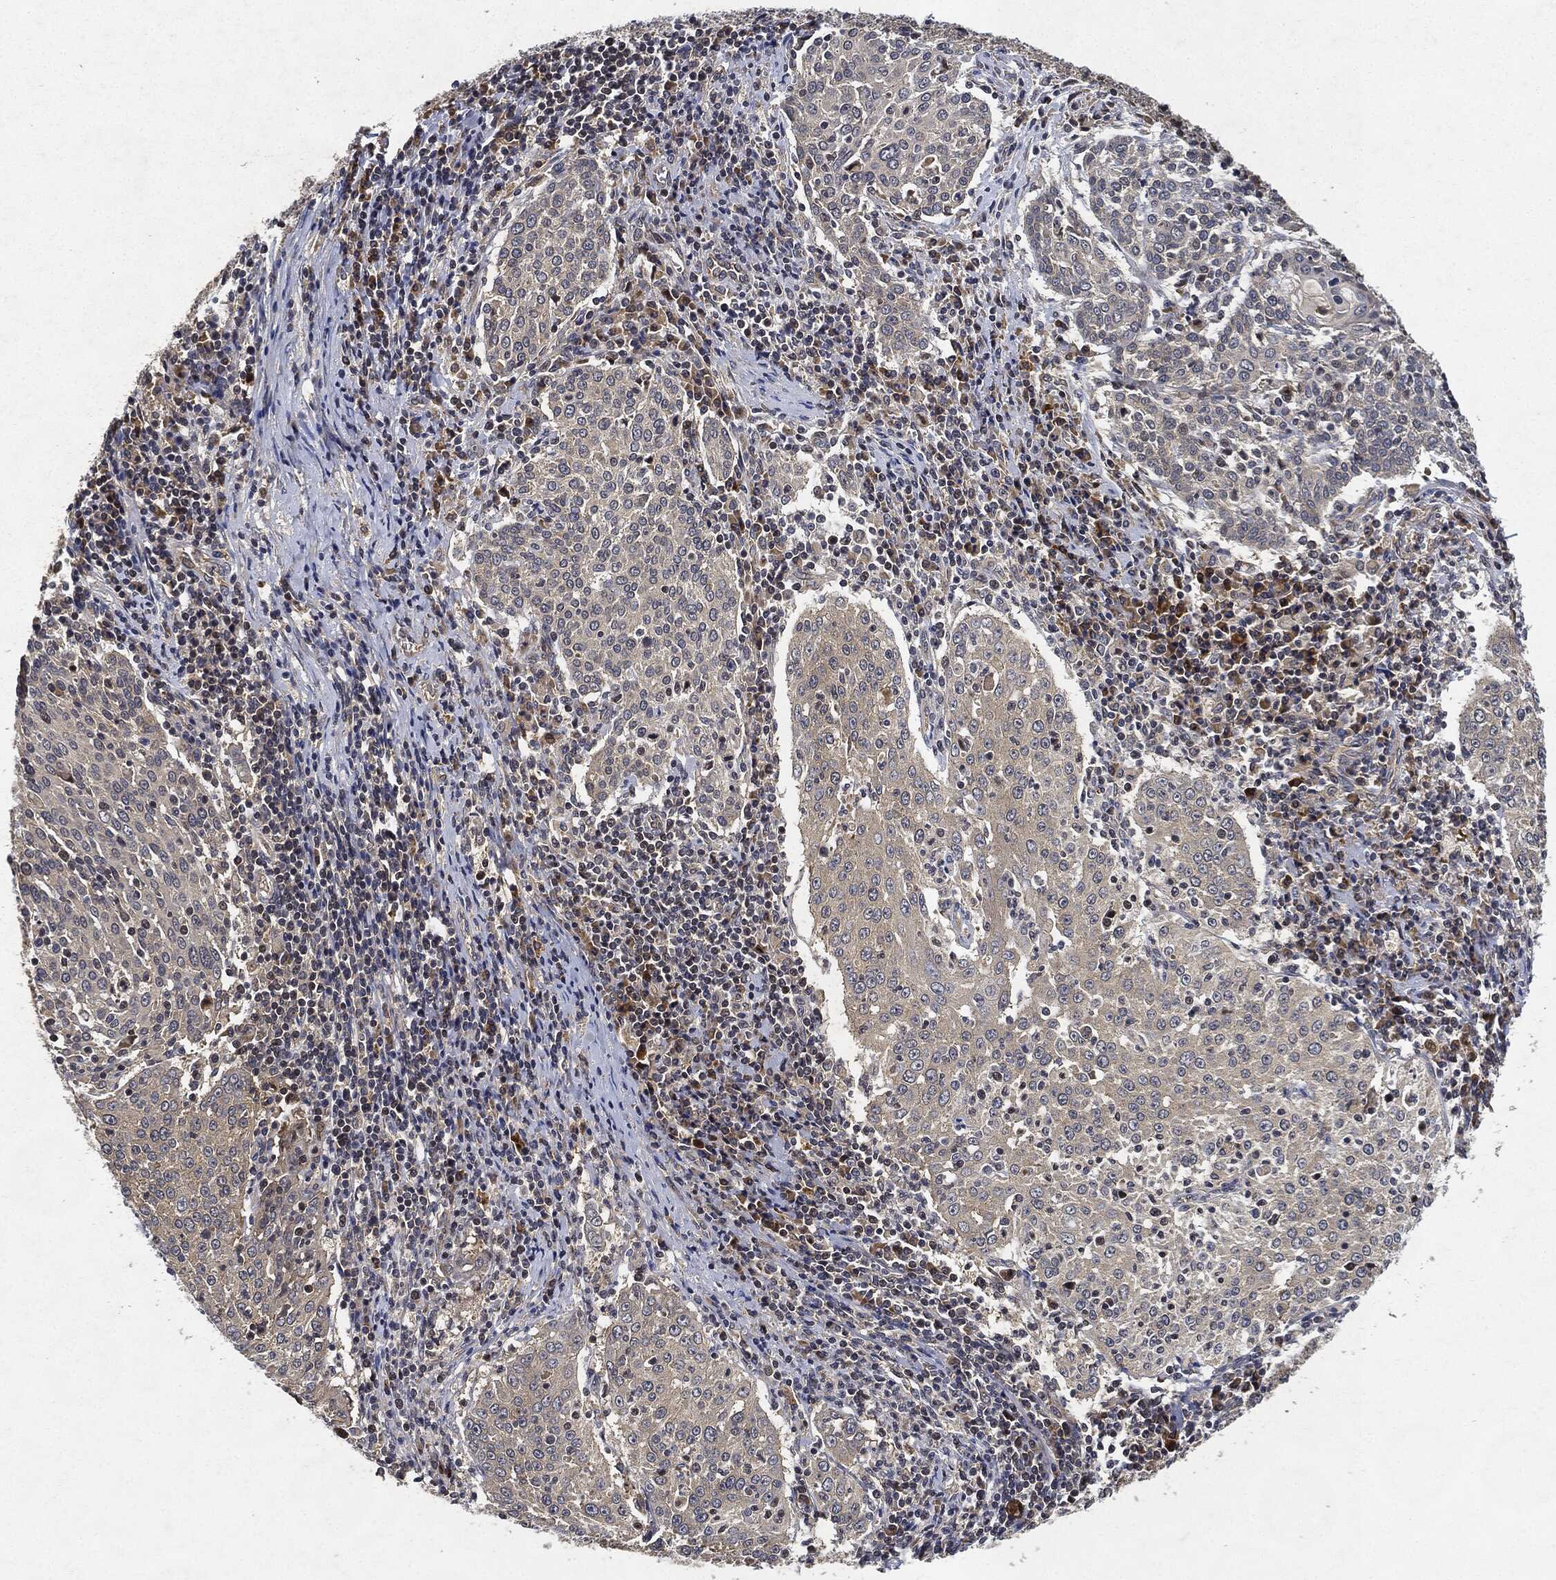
{"staining": {"intensity": "negative", "quantity": "none", "location": "none"}, "tissue": "cervical cancer", "cell_type": "Tumor cells", "image_type": "cancer", "snomed": [{"axis": "morphology", "description": "Squamous cell carcinoma, NOS"}, {"axis": "topography", "description": "Cervix"}], "caption": "High magnification brightfield microscopy of cervical cancer stained with DAB (3,3'-diaminobenzidine) (brown) and counterstained with hematoxylin (blue): tumor cells show no significant expression. (Immunohistochemistry (ihc), brightfield microscopy, high magnification).", "gene": "MLST8", "patient": {"sex": "female", "age": 41}}